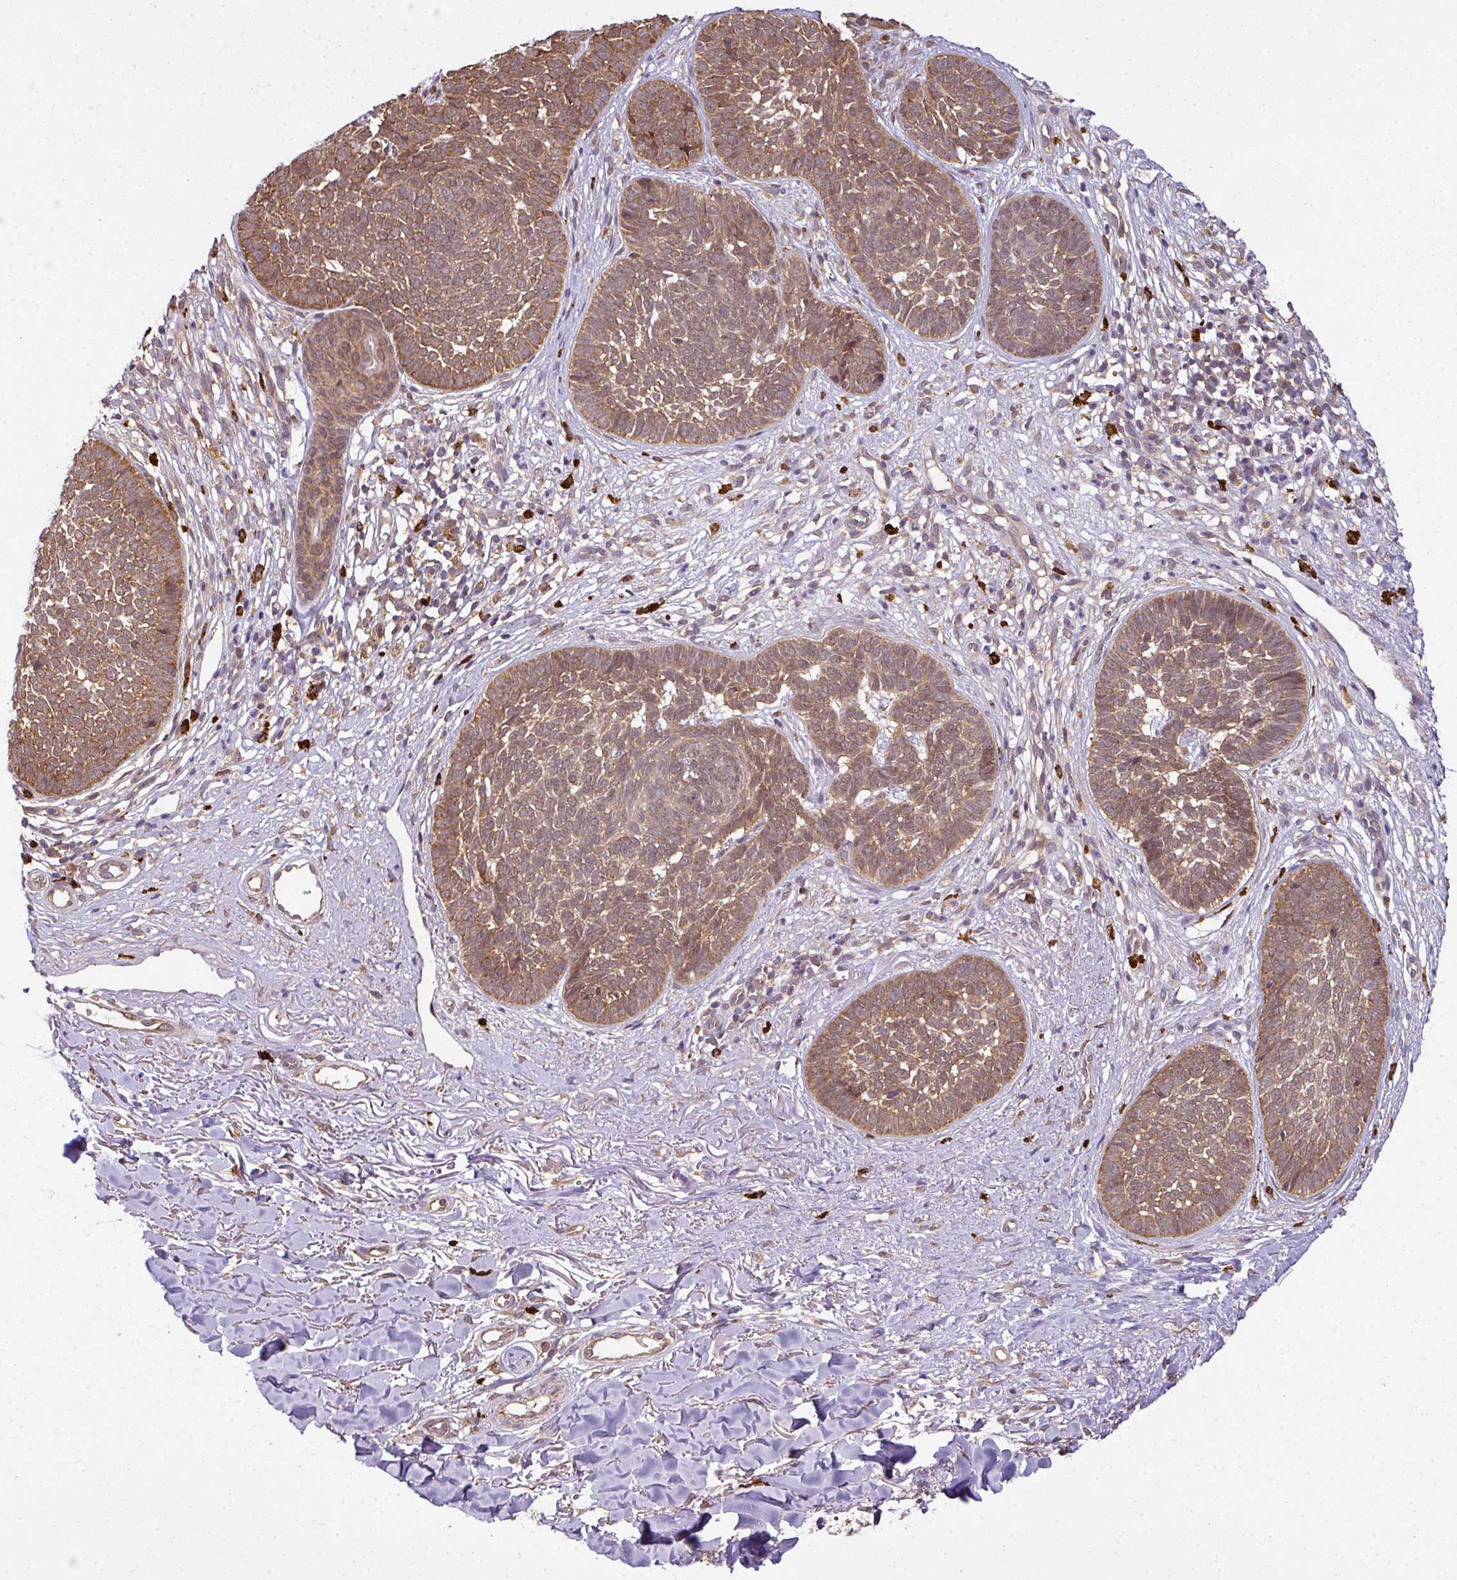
{"staining": {"intensity": "moderate", "quantity": ">75%", "location": "cytoplasmic/membranous,nuclear"}, "tissue": "skin cancer", "cell_type": "Tumor cells", "image_type": "cancer", "snomed": [{"axis": "morphology", "description": "Basal cell carcinoma"}, {"axis": "topography", "description": "Skin"}, {"axis": "topography", "description": "Skin of neck"}, {"axis": "topography", "description": "Skin of shoulder"}, {"axis": "topography", "description": "Skin of back"}], "caption": "Skin cancer (basal cell carcinoma) stained with a protein marker exhibits moderate staining in tumor cells.", "gene": "RBM4B", "patient": {"sex": "male", "age": 80}}